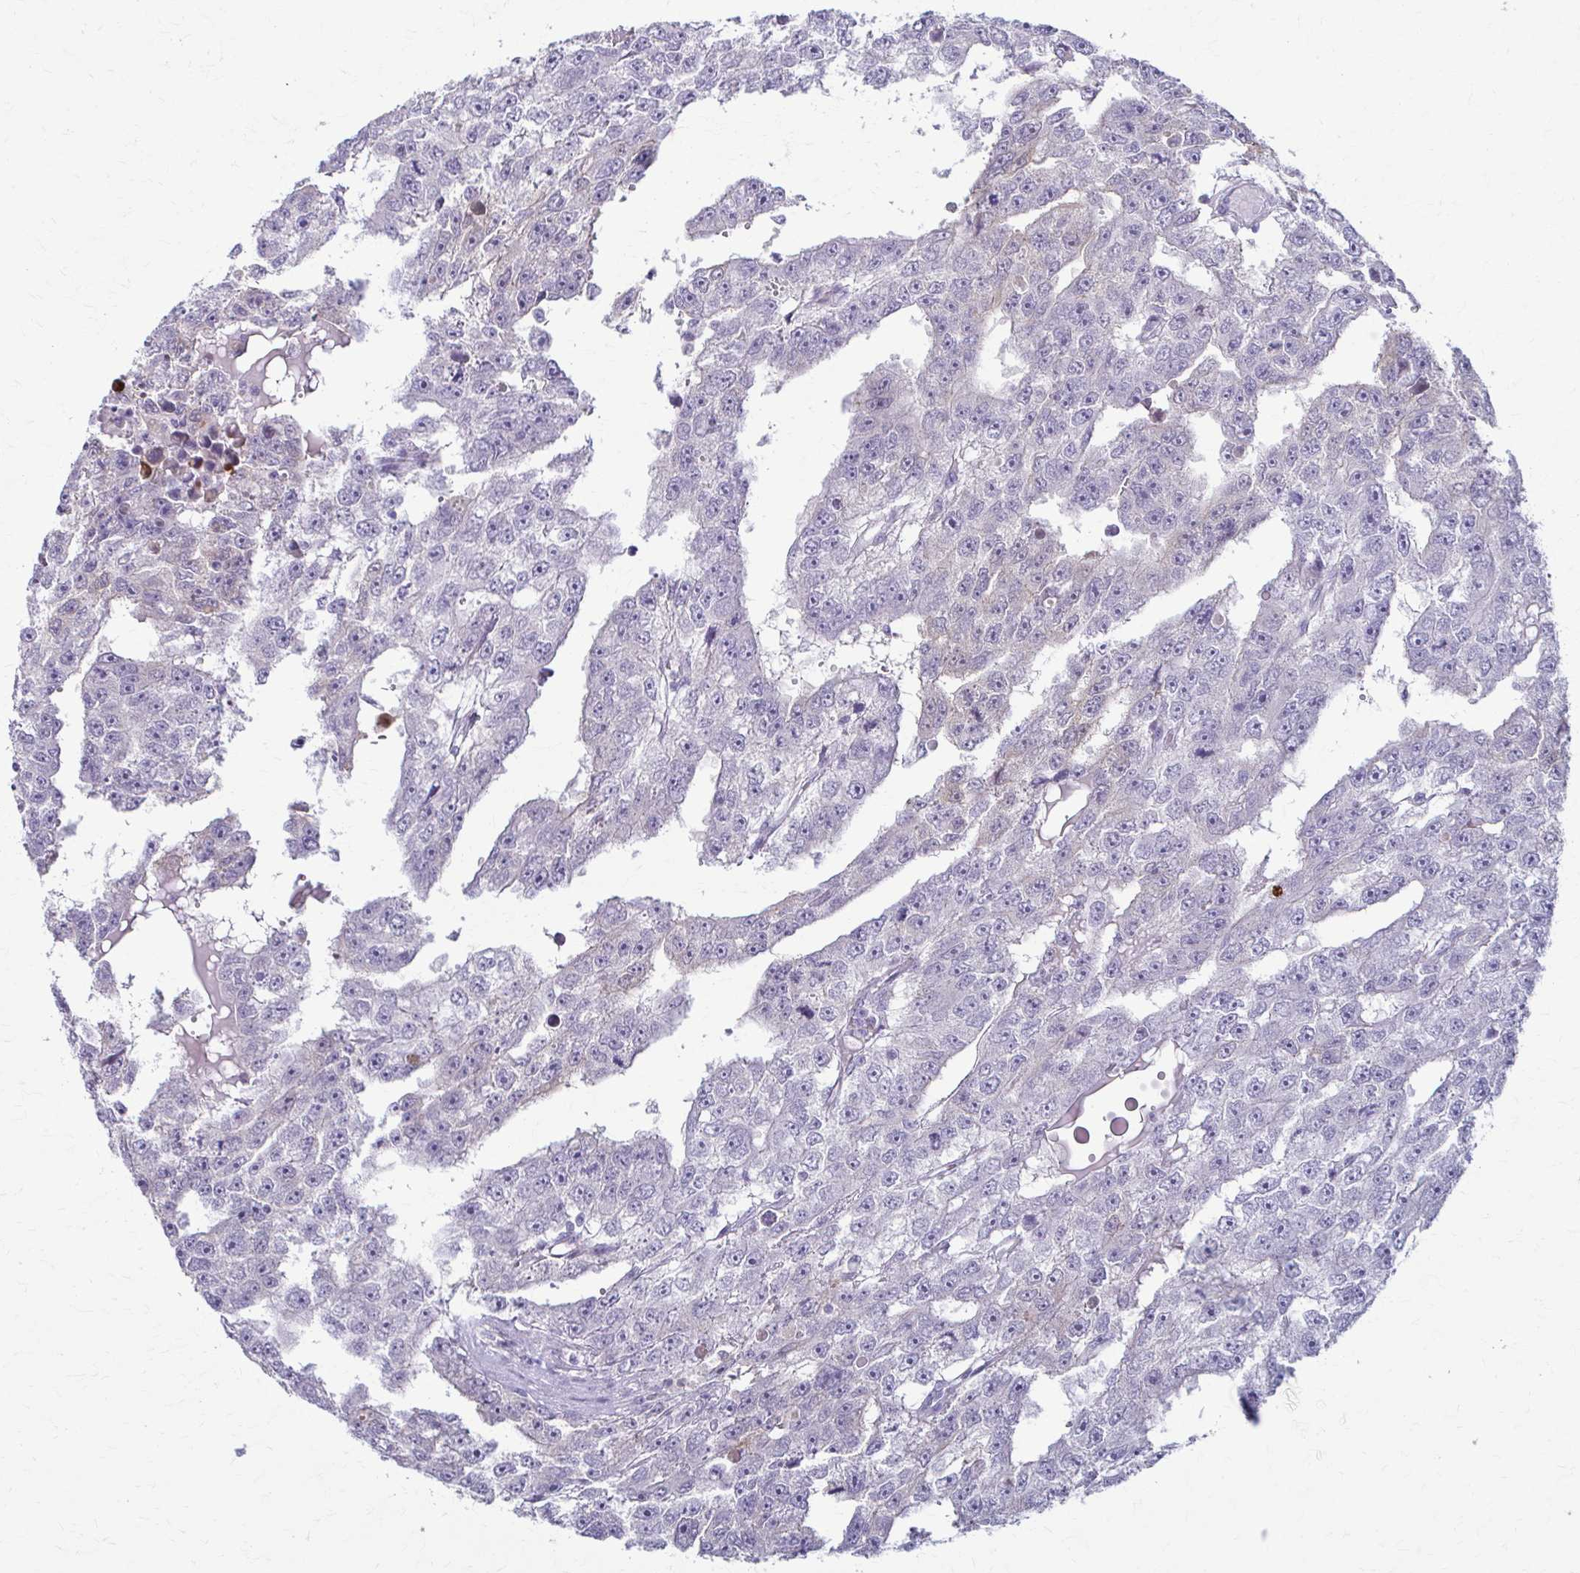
{"staining": {"intensity": "negative", "quantity": "none", "location": "none"}, "tissue": "testis cancer", "cell_type": "Tumor cells", "image_type": "cancer", "snomed": [{"axis": "morphology", "description": "Carcinoma, Embryonal, NOS"}, {"axis": "topography", "description": "Testis"}], "caption": "Image shows no significant protein expression in tumor cells of testis cancer (embryonal carcinoma). The staining was performed using DAB to visualize the protein expression in brown, while the nuclei were stained in blue with hematoxylin (Magnification: 20x).", "gene": "LDLRAP1", "patient": {"sex": "male", "age": 20}}